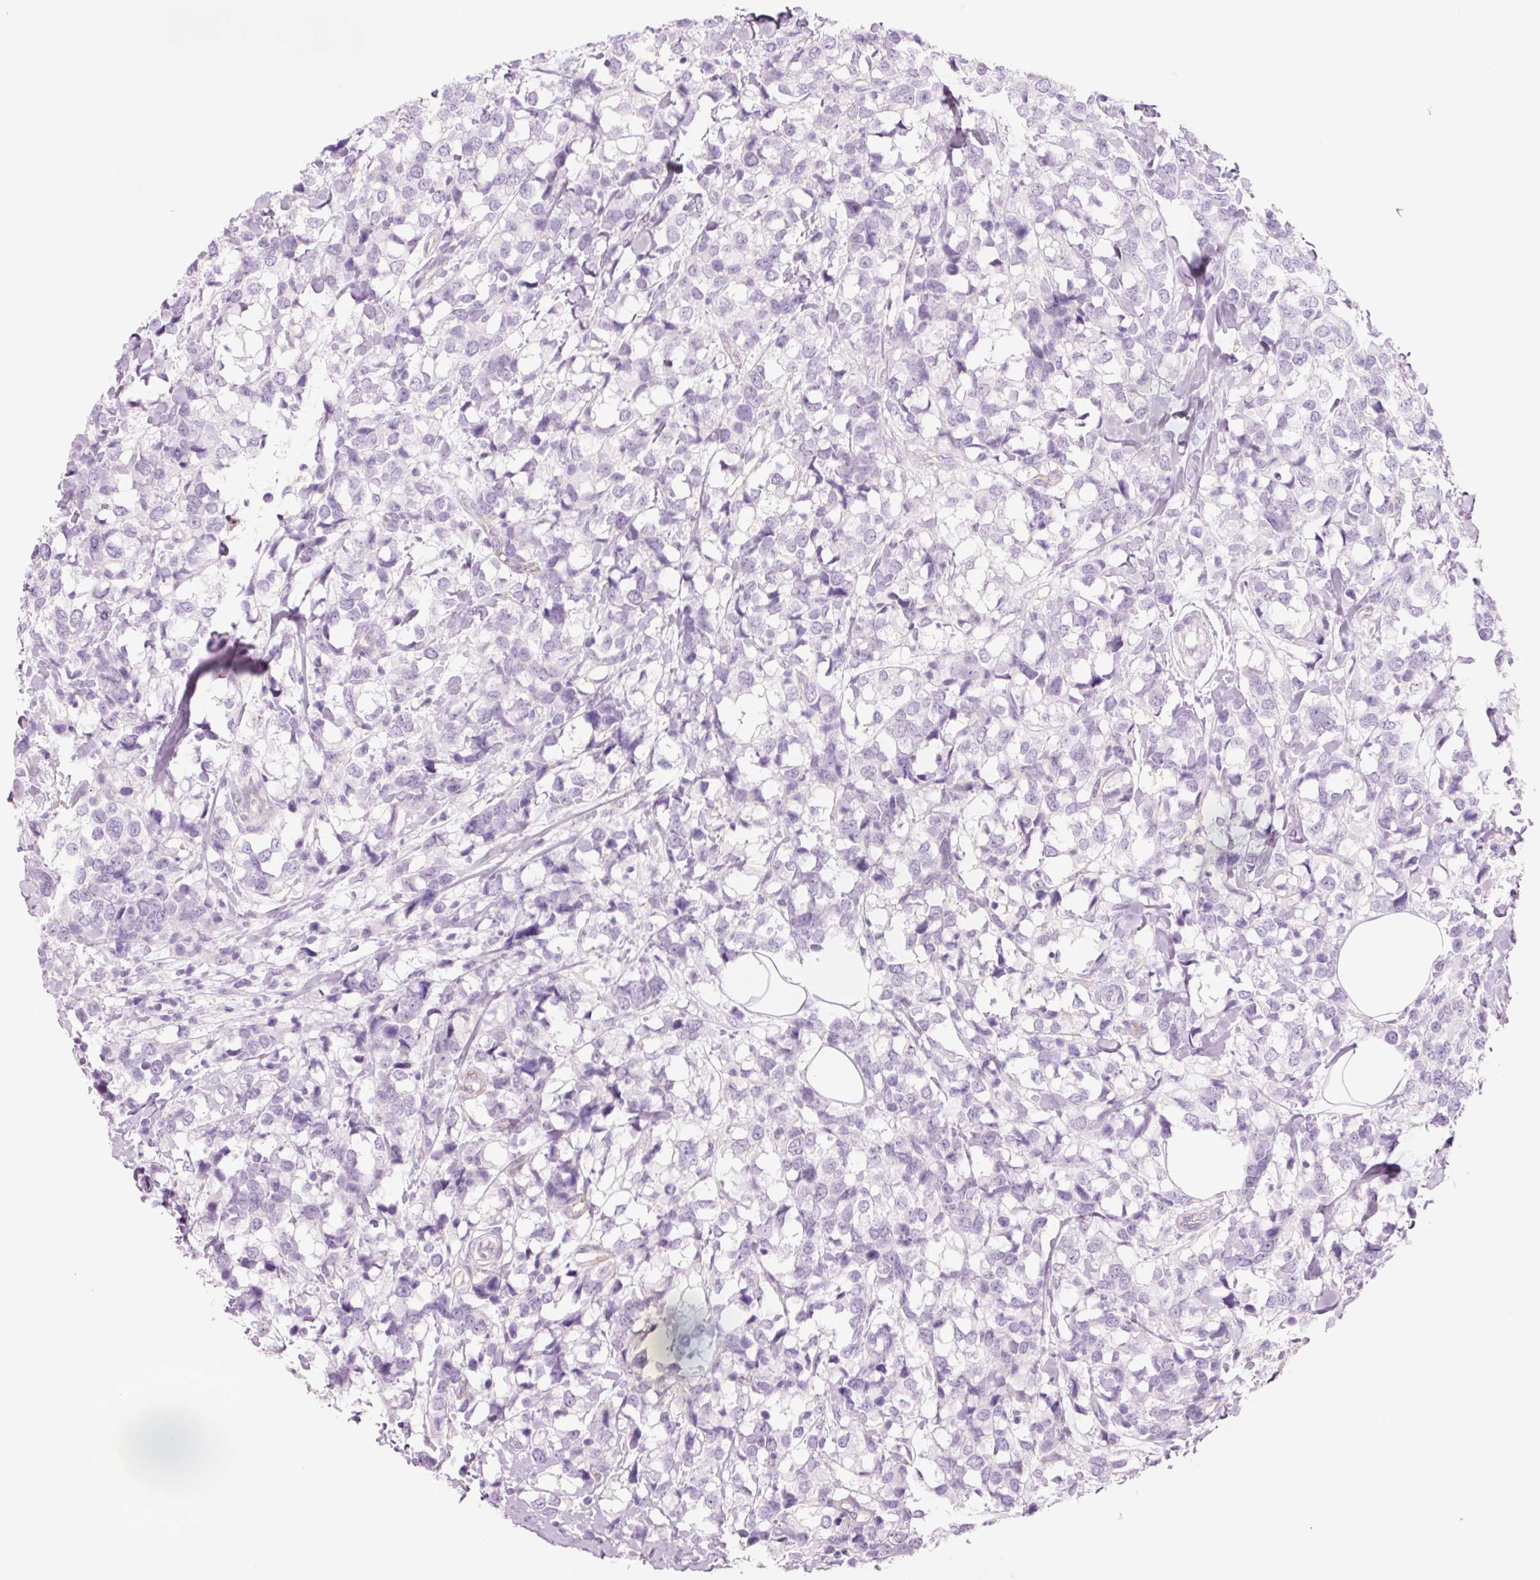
{"staining": {"intensity": "negative", "quantity": "none", "location": "none"}, "tissue": "breast cancer", "cell_type": "Tumor cells", "image_type": "cancer", "snomed": [{"axis": "morphology", "description": "Lobular carcinoma"}, {"axis": "topography", "description": "Breast"}], "caption": "High power microscopy image of an immunohistochemistry (IHC) image of lobular carcinoma (breast), revealing no significant positivity in tumor cells. (Stains: DAB immunohistochemistry (IHC) with hematoxylin counter stain, Microscopy: brightfield microscopy at high magnification).", "gene": "HSPA4L", "patient": {"sex": "female", "age": 59}}